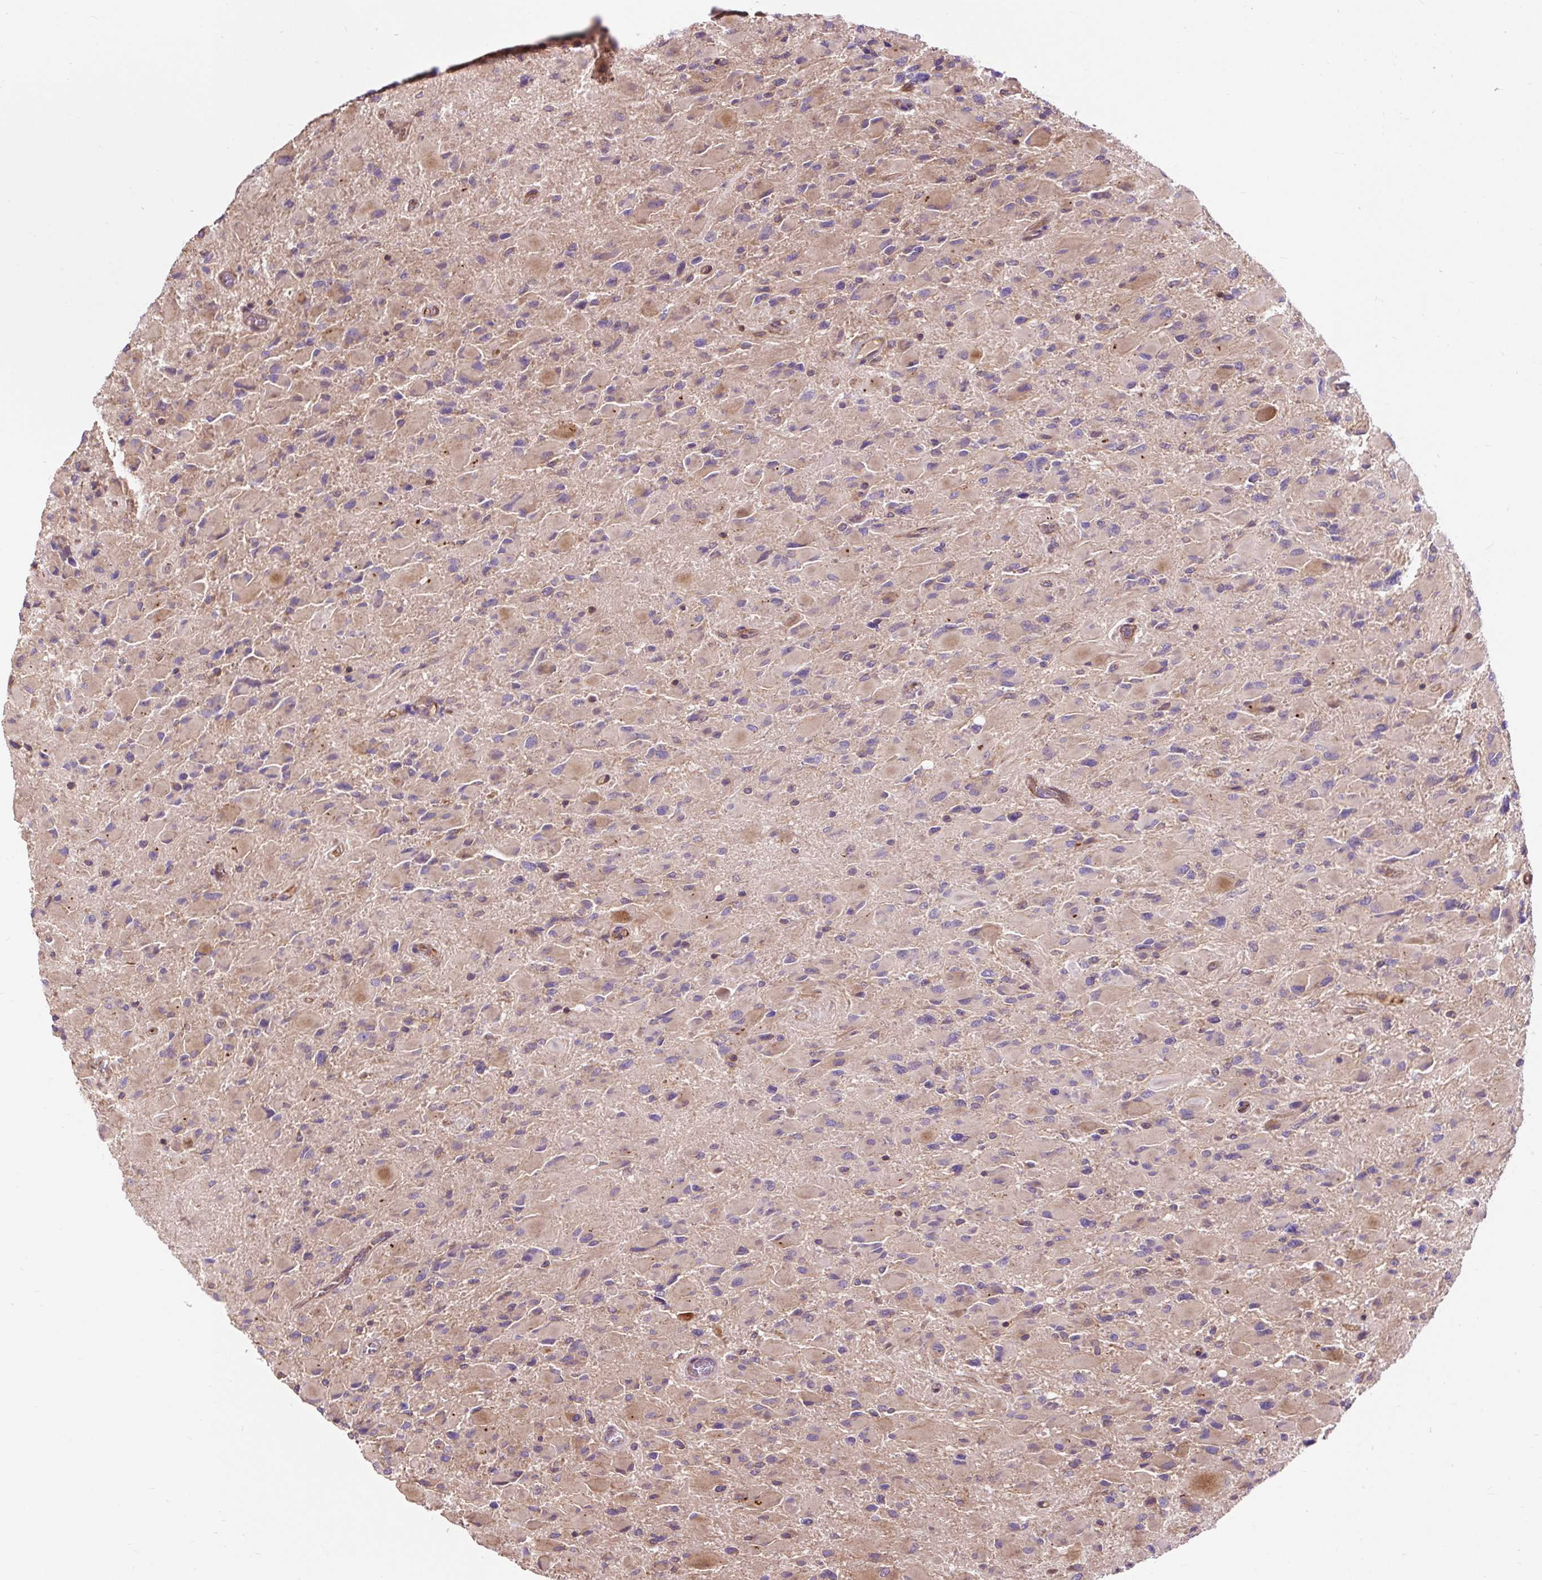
{"staining": {"intensity": "weak", "quantity": "25%-75%", "location": "cytoplasmic/membranous"}, "tissue": "glioma", "cell_type": "Tumor cells", "image_type": "cancer", "snomed": [{"axis": "morphology", "description": "Glioma, malignant, High grade"}, {"axis": "topography", "description": "Cerebral cortex"}], "caption": "High-power microscopy captured an immunohistochemistry (IHC) photomicrograph of glioma, revealing weak cytoplasmic/membranous expression in about 25%-75% of tumor cells. Using DAB (brown) and hematoxylin (blue) stains, captured at high magnification using brightfield microscopy.", "gene": "PCDHGB3", "patient": {"sex": "female", "age": 36}}